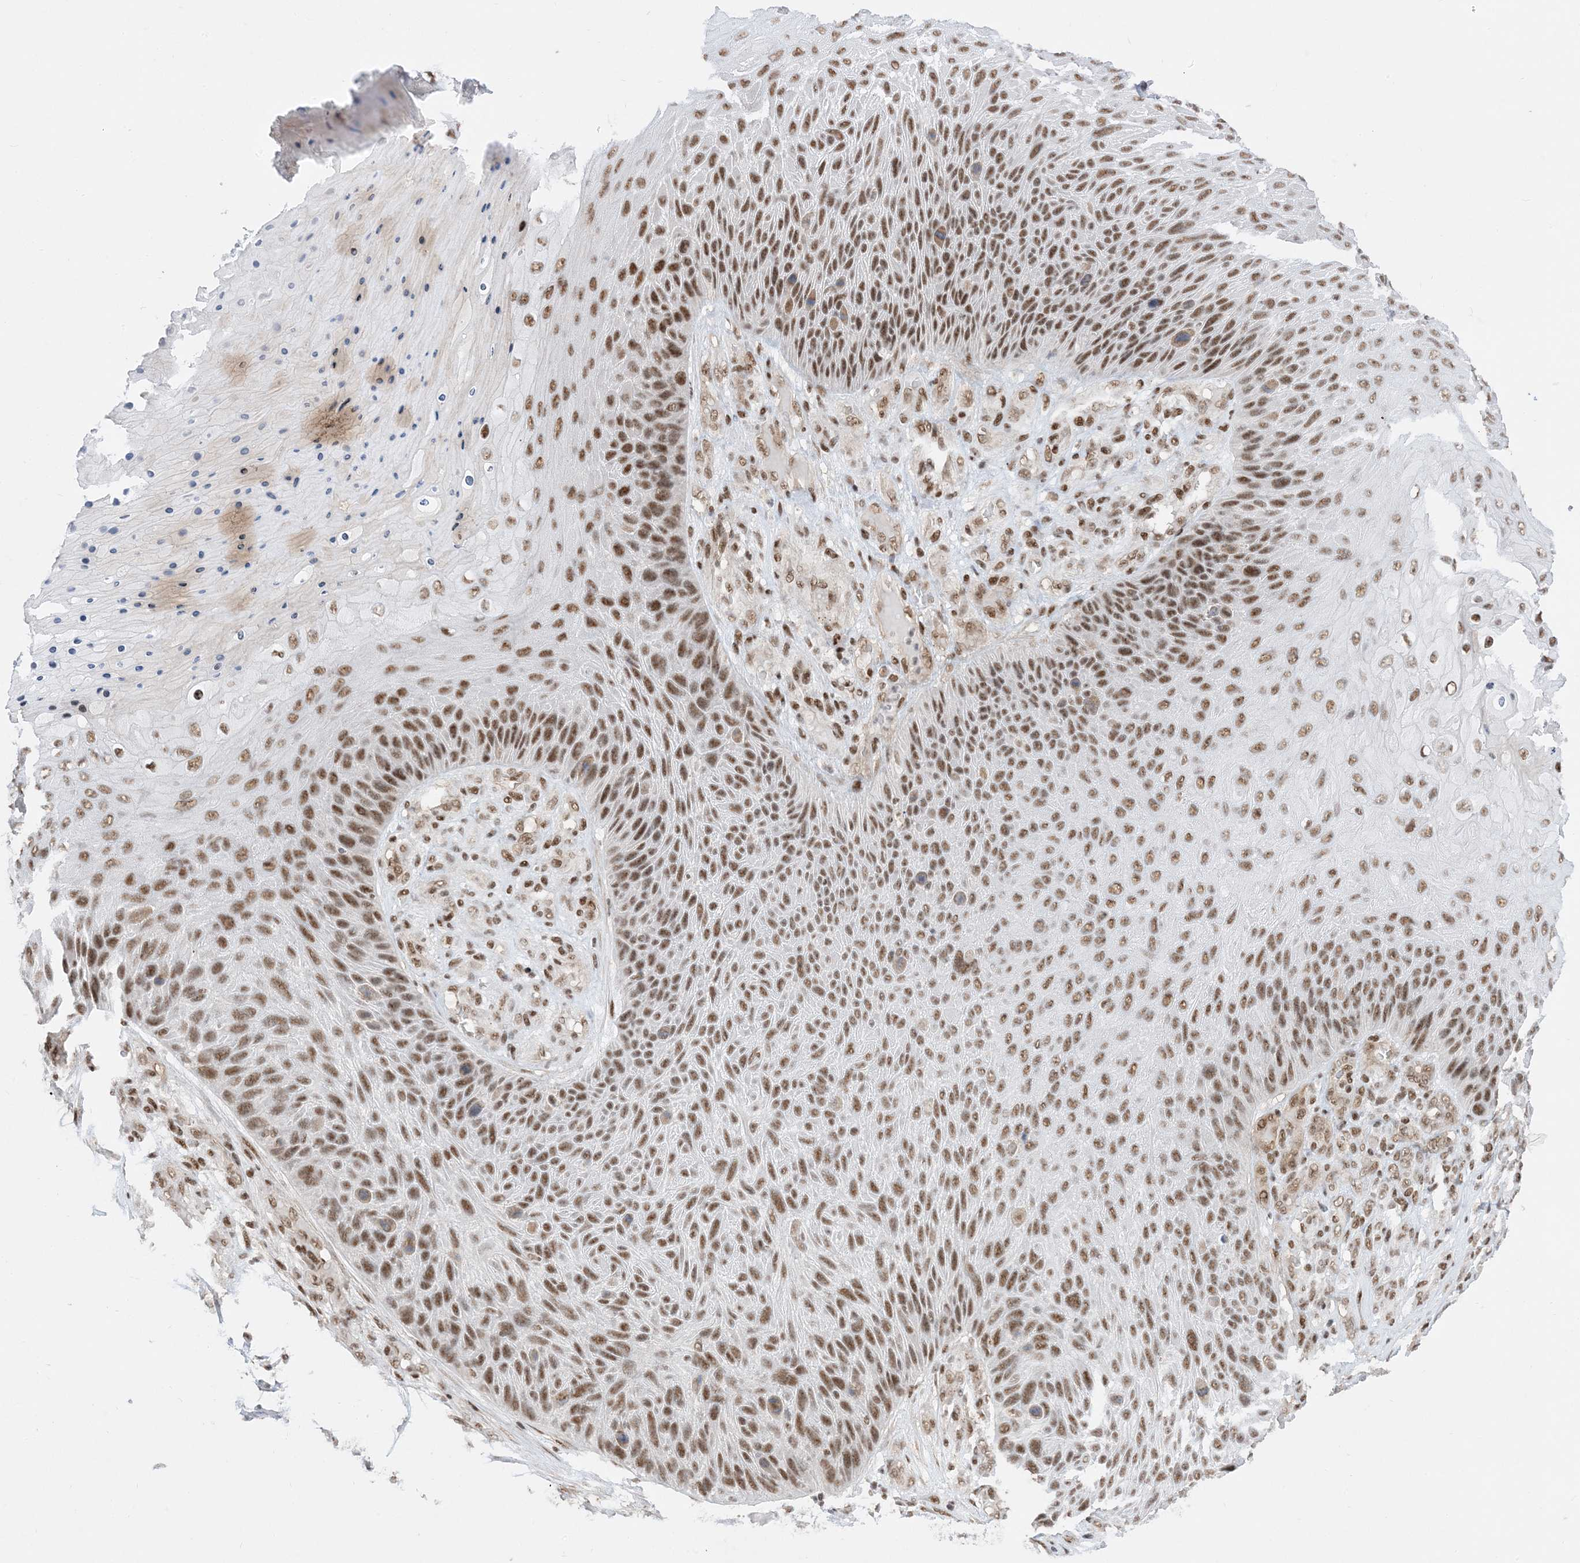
{"staining": {"intensity": "moderate", "quantity": ">75%", "location": "nuclear"}, "tissue": "skin cancer", "cell_type": "Tumor cells", "image_type": "cancer", "snomed": [{"axis": "morphology", "description": "Squamous cell carcinoma, NOS"}, {"axis": "topography", "description": "Skin"}], "caption": "Brown immunohistochemical staining in skin squamous cell carcinoma exhibits moderate nuclear positivity in approximately >75% of tumor cells.", "gene": "SF3A3", "patient": {"sex": "female", "age": 88}}